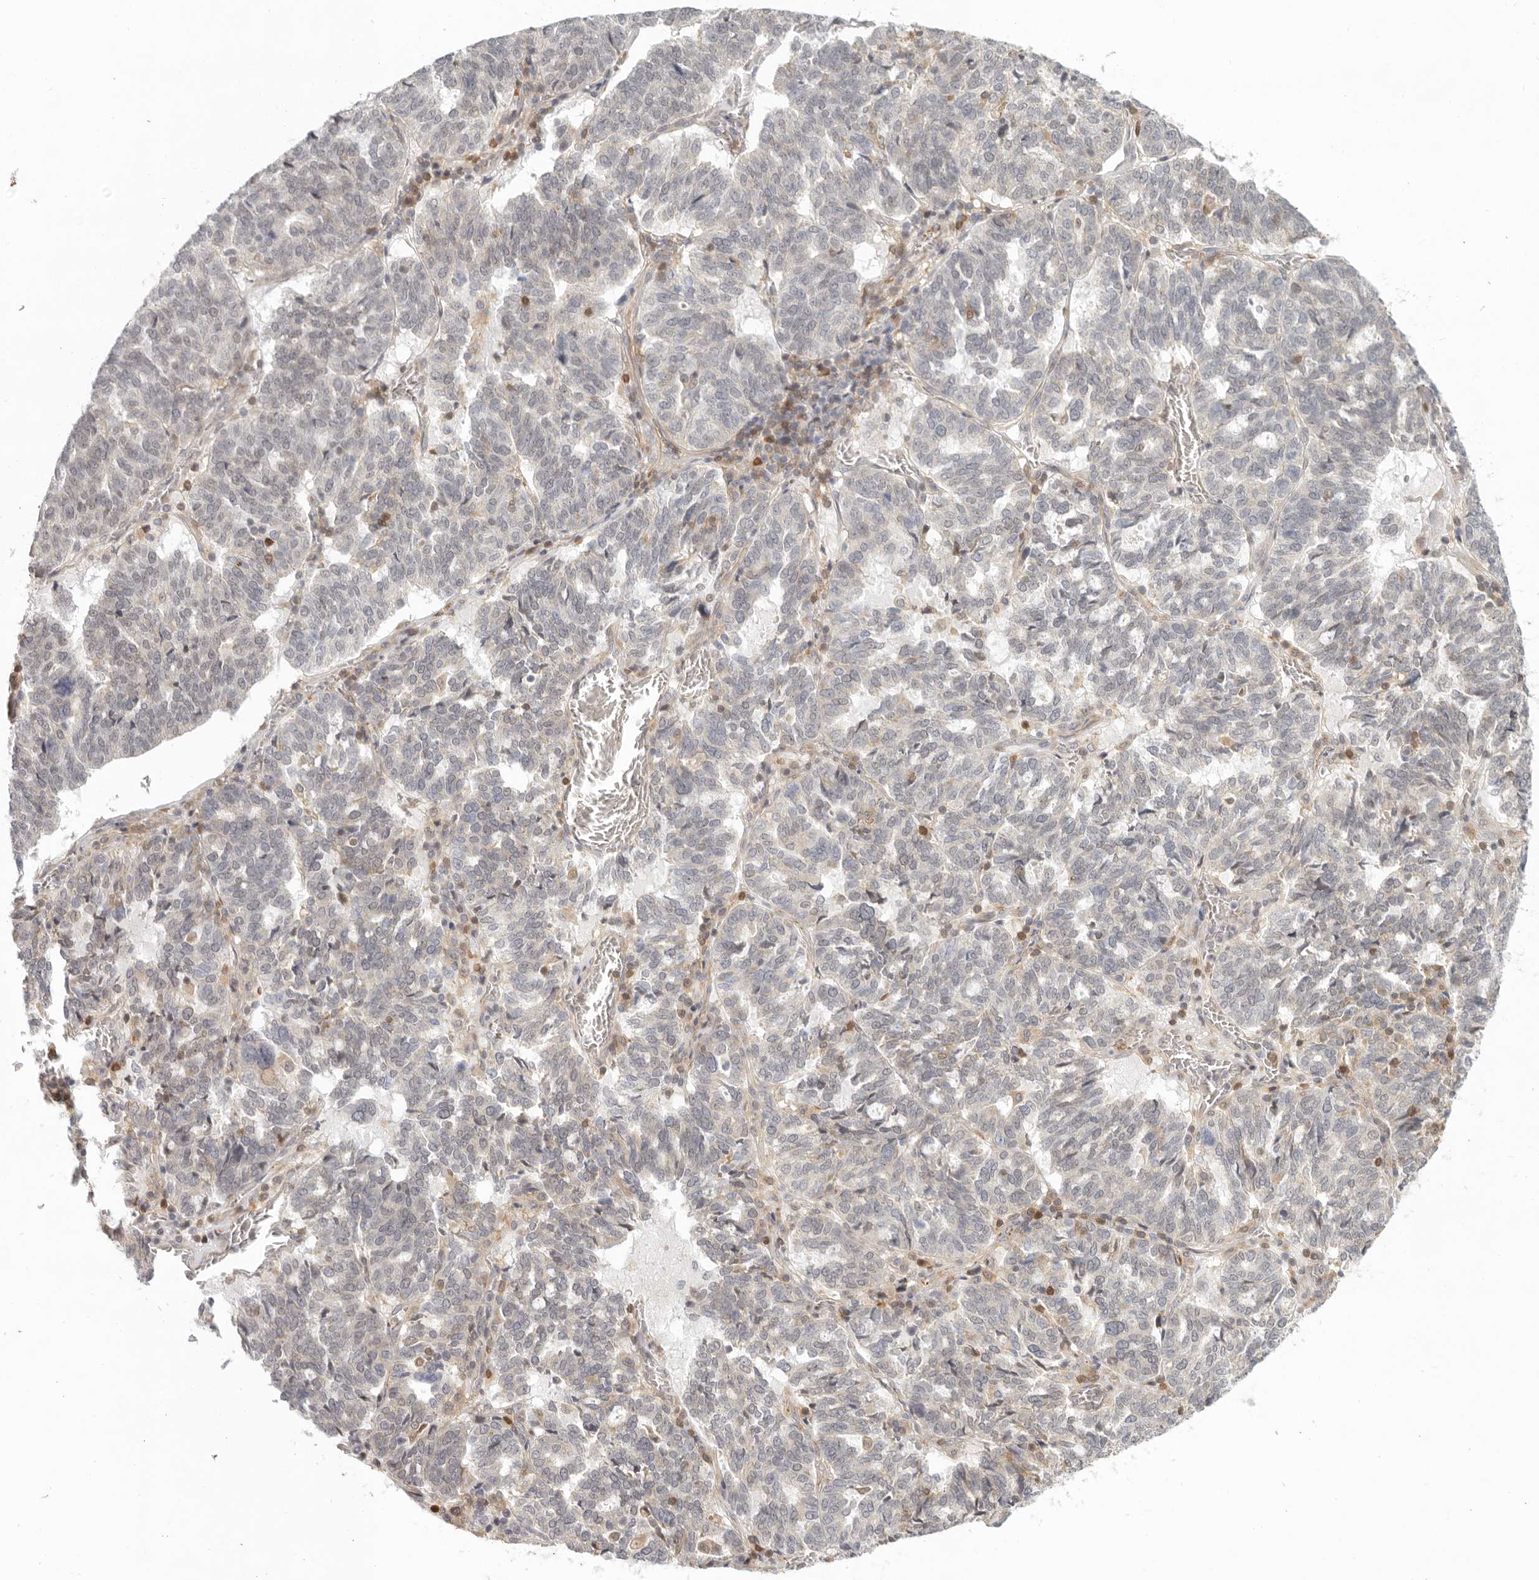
{"staining": {"intensity": "weak", "quantity": "<25%", "location": "nuclear"}, "tissue": "ovarian cancer", "cell_type": "Tumor cells", "image_type": "cancer", "snomed": [{"axis": "morphology", "description": "Cystadenocarcinoma, serous, NOS"}, {"axis": "topography", "description": "Ovary"}], "caption": "Immunohistochemistry (IHC) of human ovarian serous cystadenocarcinoma demonstrates no staining in tumor cells. Brightfield microscopy of immunohistochemistry stained with DAB (brown) and hematoxylin (blue), captured at high magnification.", "gene": "AHDC1", "patient": {"sex": "female", "age": 59}}